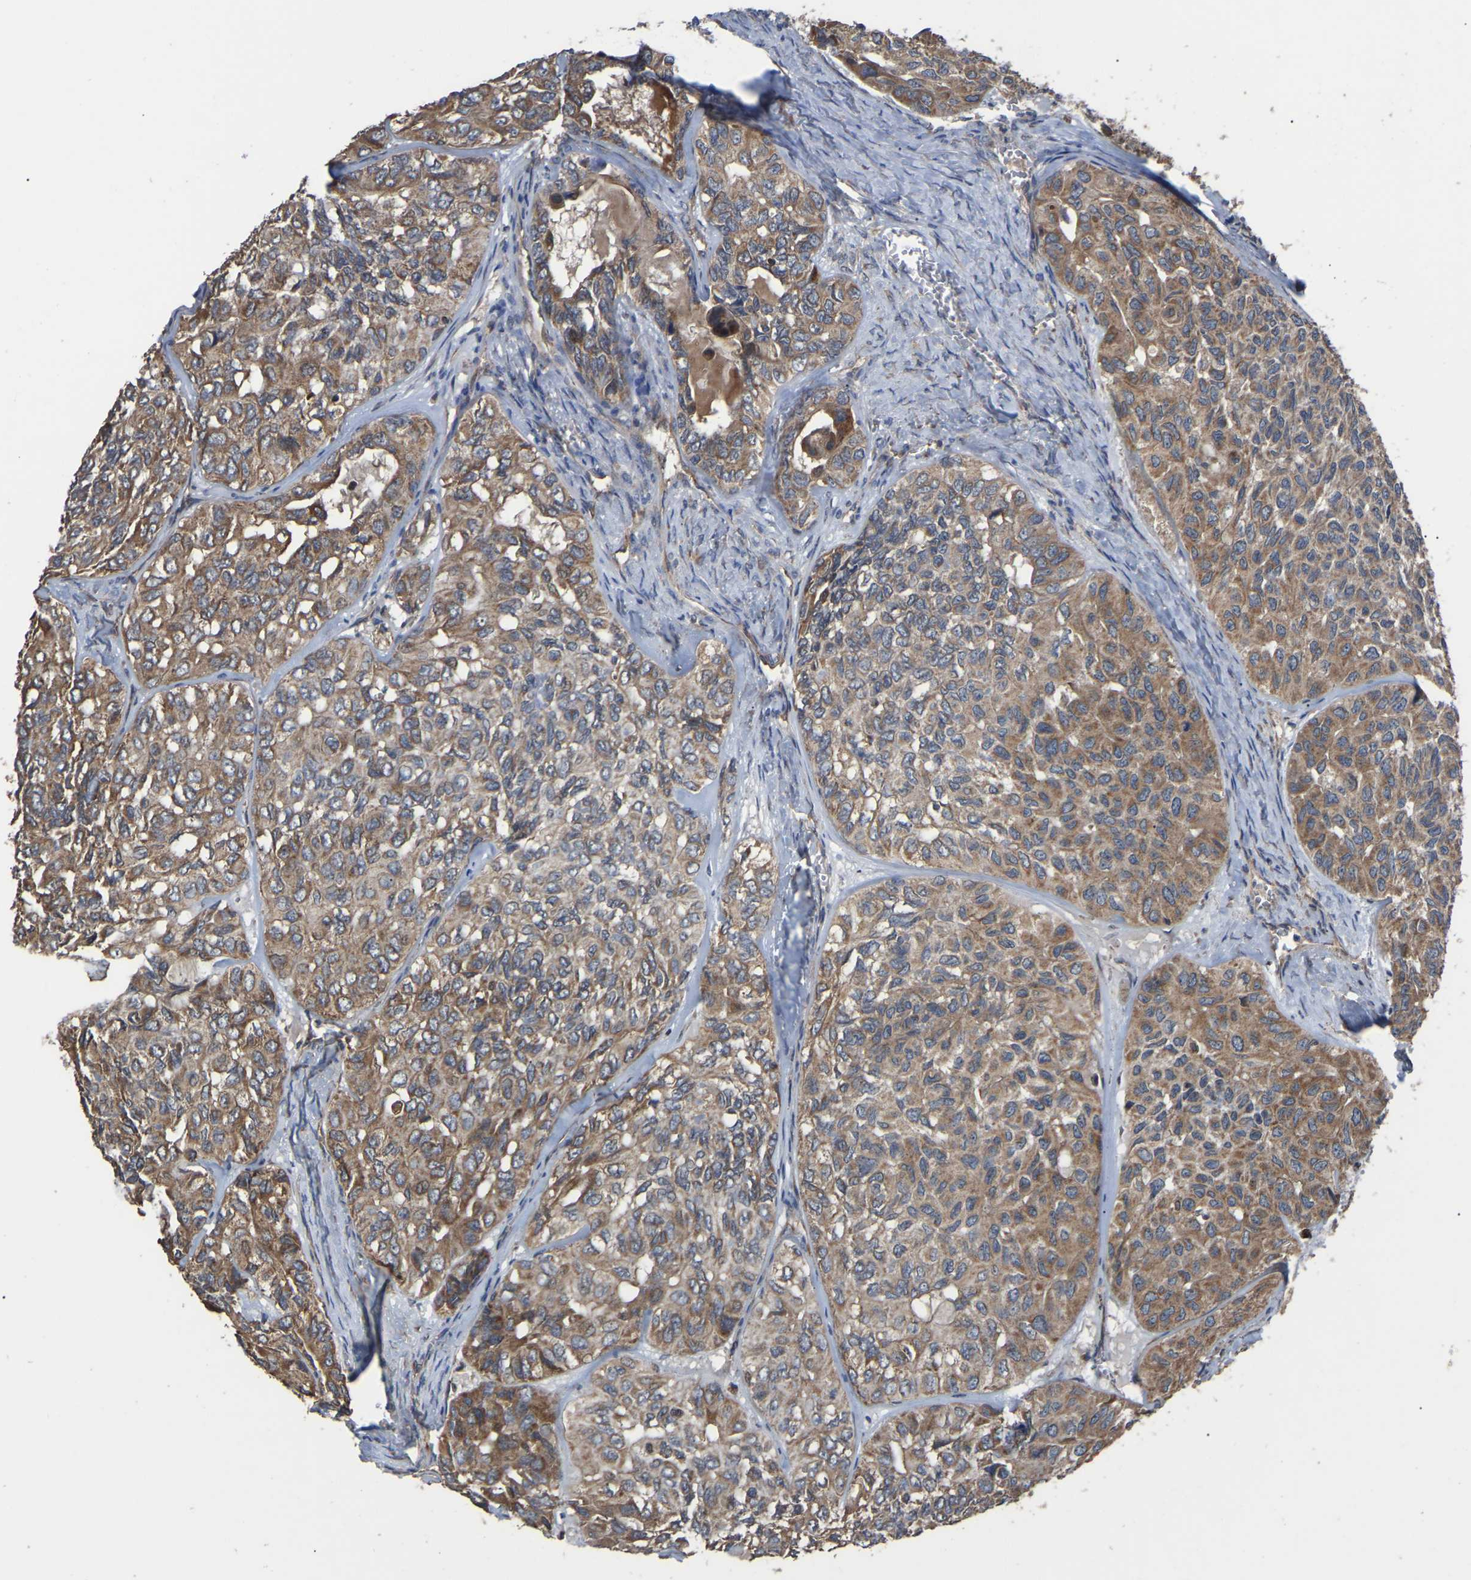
{"staining": {"intensity": "moderate", "quantity": ">75%", "location": "cytoplasmic/membranous"}, "tissue": "head and neck cancer", "cell_type": "Tumor cells", "image_type": "cancer", "snomed": [{"axis": "morphology", "description": "Adenocarcinoma, NOS"}, {"axis": "topography", "description": "Salivary gland, NOS"}, {"axis": "topography", "description": "Head-Neck"}], "caption": "The immunohistochemical stain shows moderate cytoplasmic/membranous staining in tumor cells of head and neck cancer (adenocarcinoma) tissue. Immunohistochemistry stains the protein of interest in brown and the nuclei are stained blue.", "gene": "GCC1", "patient": {"sex": "female", "age": 76}}